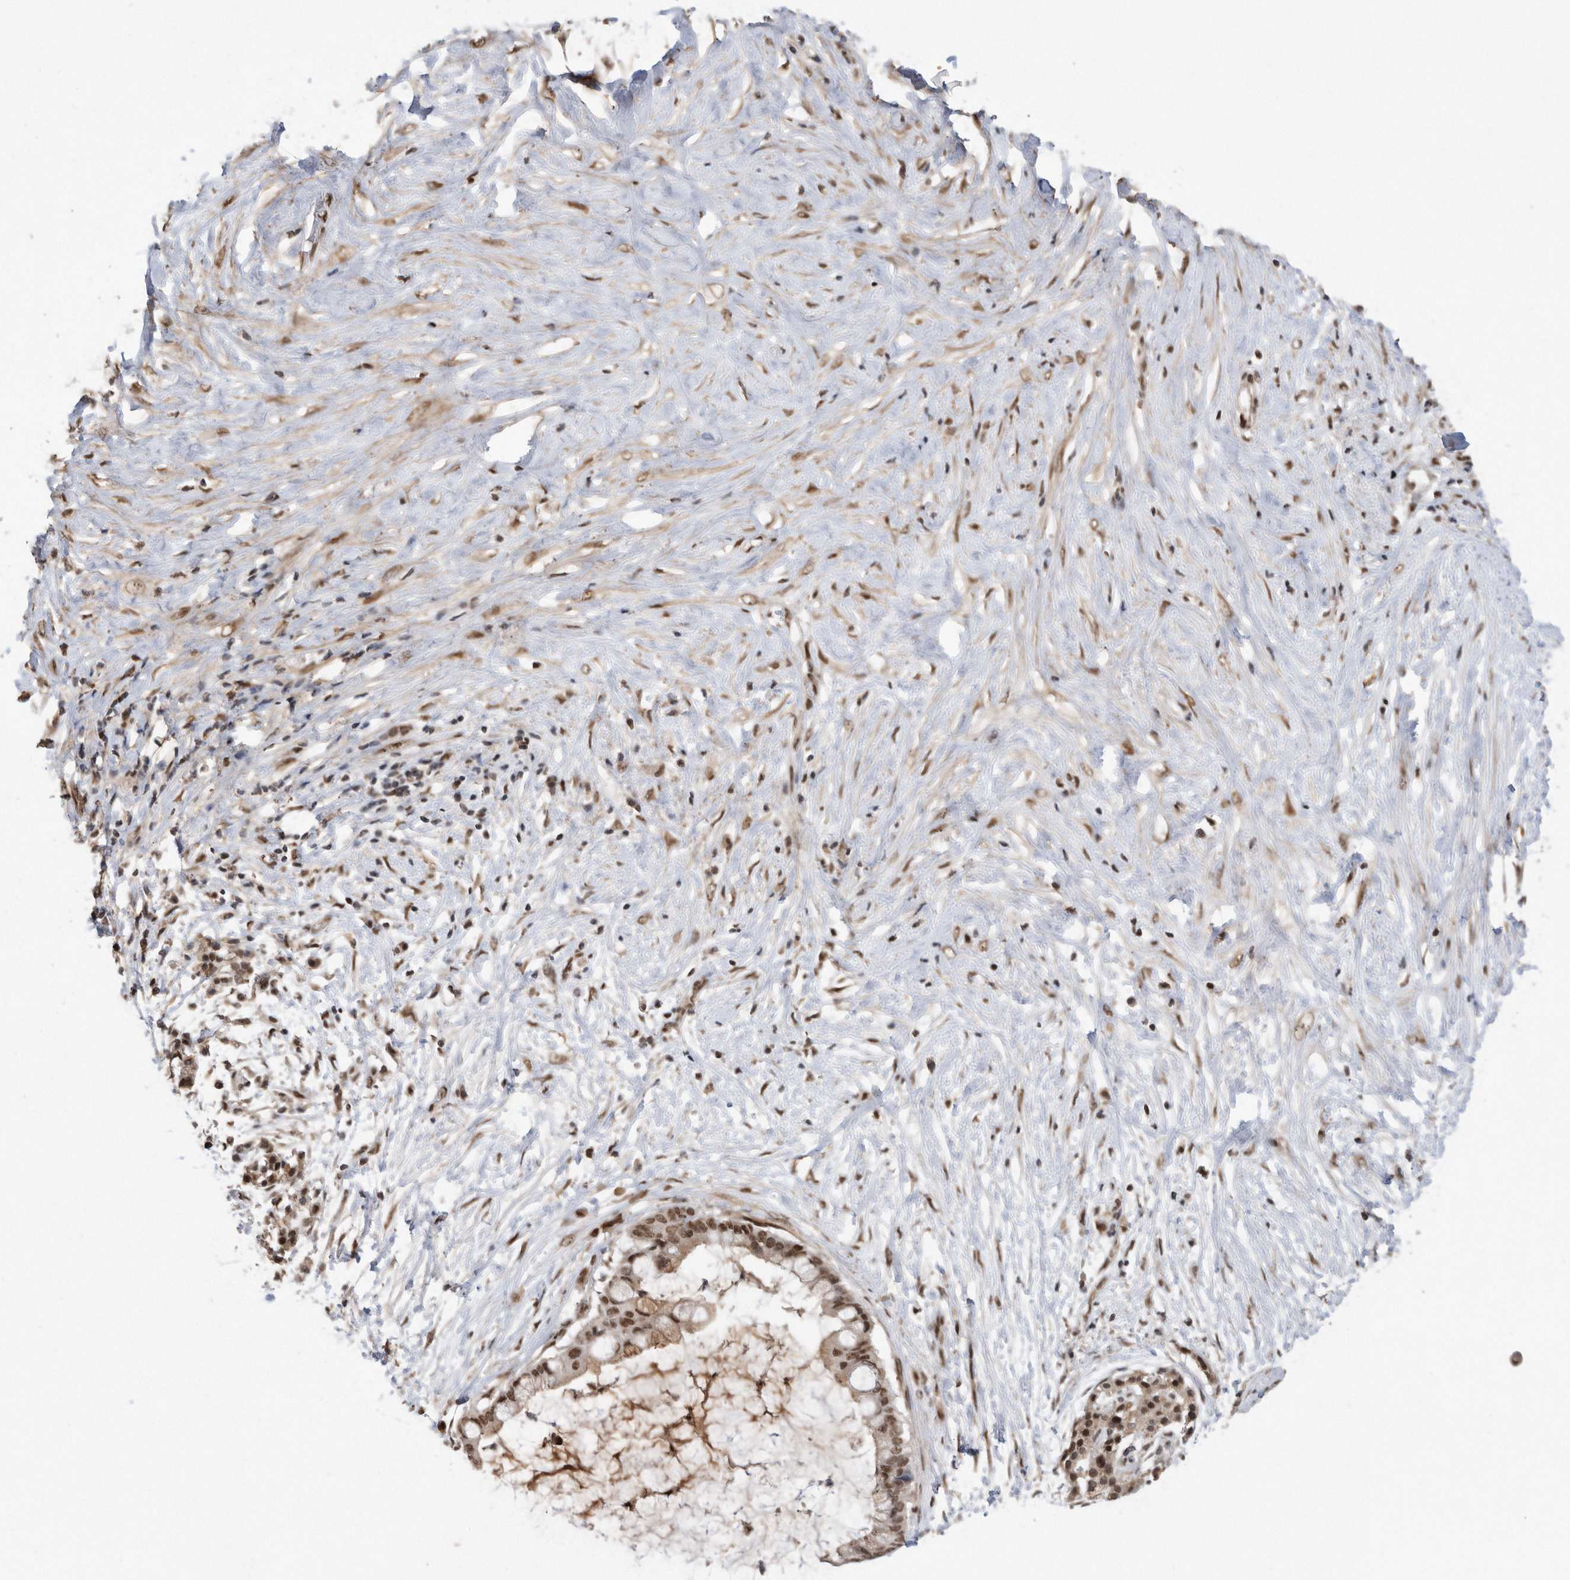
{"staining": {"intensity": "moderate", "quantity": ">75%", "location": "nuclear"}, "tissue": "pancreatic cancer", "cell_type": "Tumor cells", "image_type": "cancer", "snomed": [{"axis": "morphology", "description": "Adenocarcinoma, NOS"}, {"axis": "topography", "description": "Pancreas"}], "caption": "Tumor cells display moderate nuclear expression in about >75% of cells in adenocarcinoma (pancreatic). (DAB (3,3'-diaminobenzidine) IHC, brown staining for protein, blue staining for nuclei).", "gene": "TDRD3", "patient": {"sex": "male", "age": 41}}